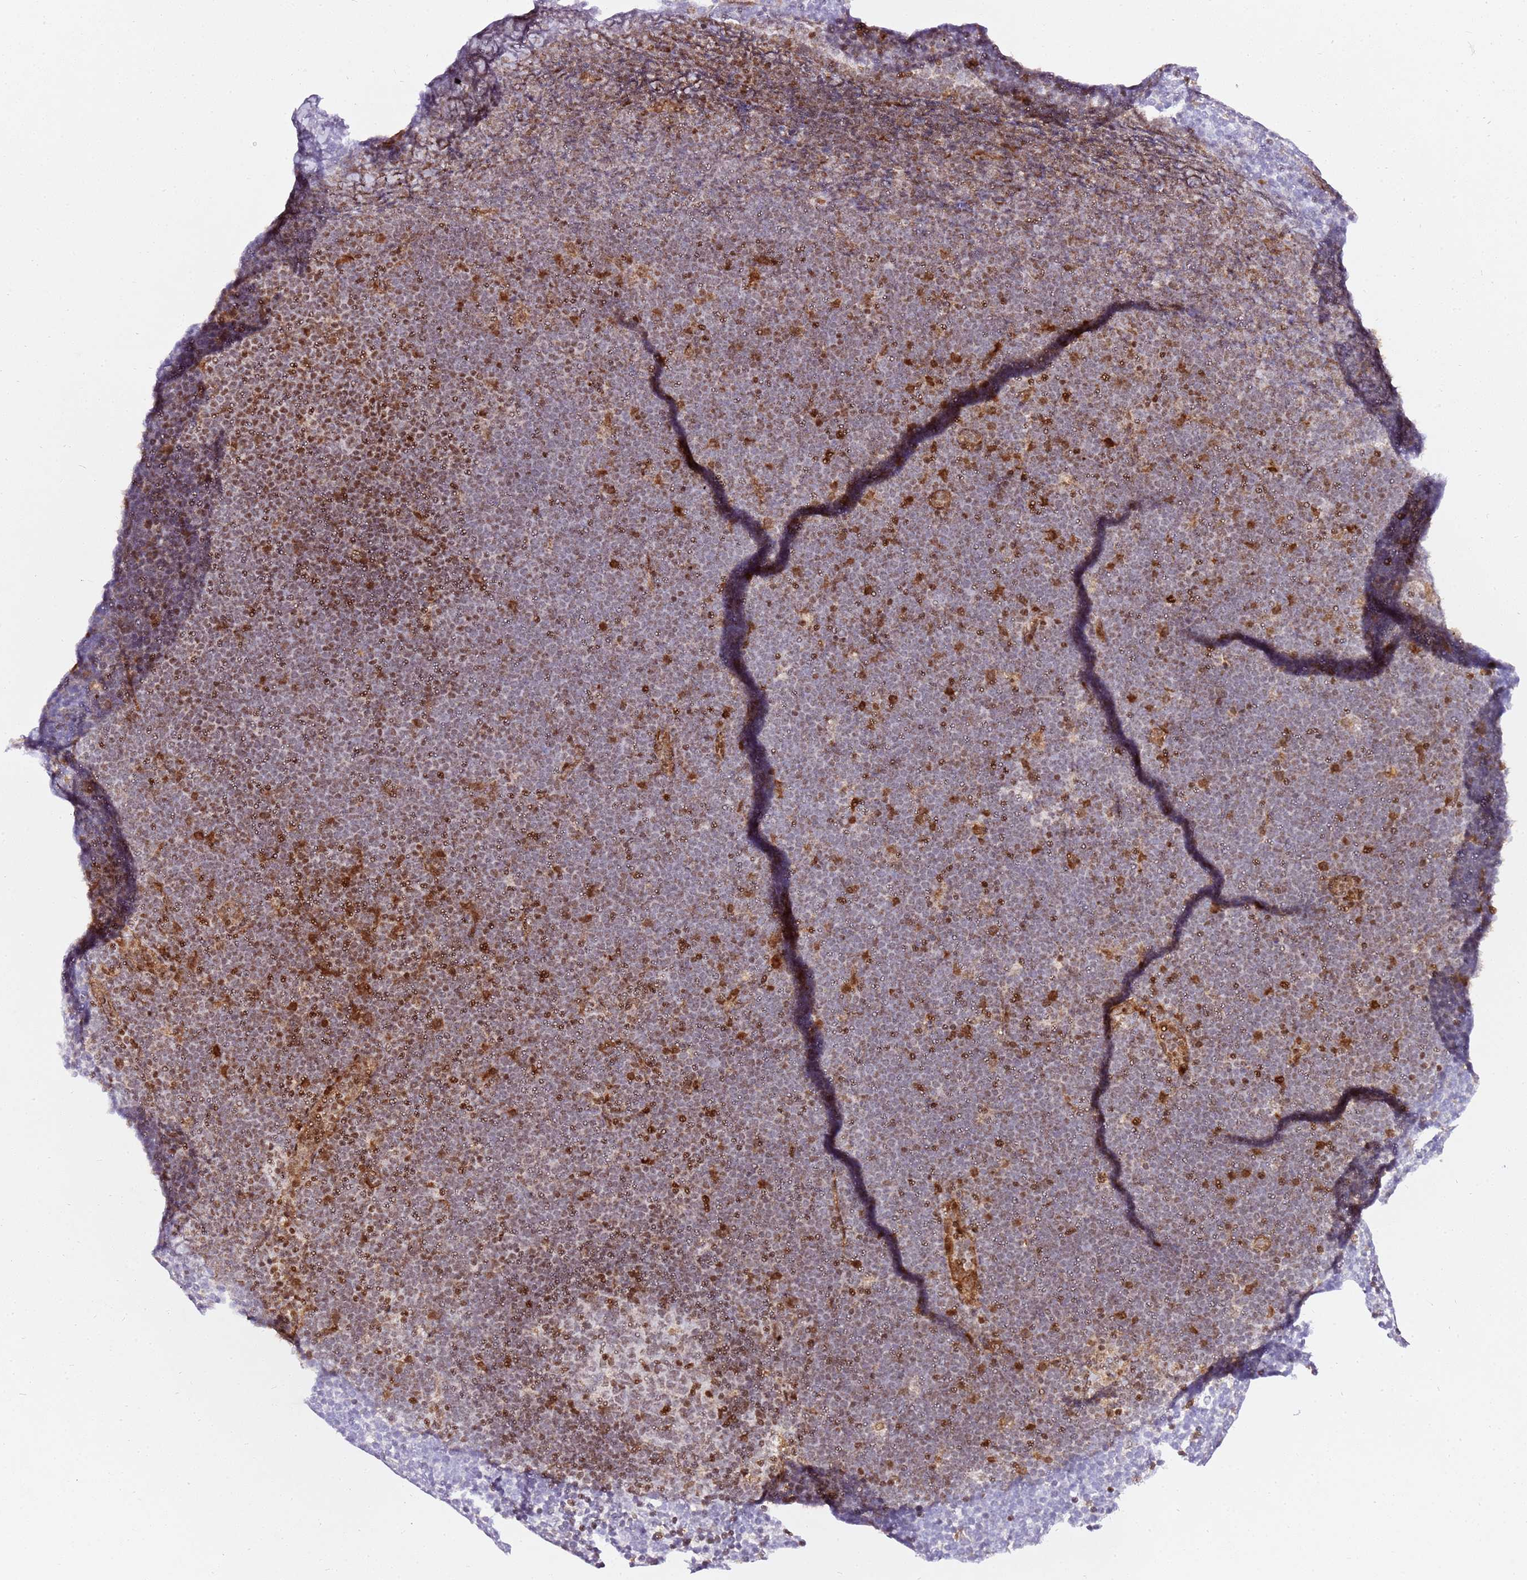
{"staining": {"intensity": "moderate", "quantity": "25%-75%", "location": "nuclear"}, "tissue": "lymphoma", "cell_type": "Tumor cells", "image_type": "cancer", "snomed": [{"axis": "morphology", "description": "Malignant lymphoma, non-Hodgkin's type, High grade"}, {"axis": "topography", "description": "Lymph node"}], "caption": "Immunohistochemistry (DAB) staining of lymphoma exhibits moderate nuclear protein positivity in approximately 25%-75% of tumor cells. (DAB IHC with brightfield microscopy, high magnification).", "gene": "GBP2", "patient": {"sex": "male", "age": 13}}